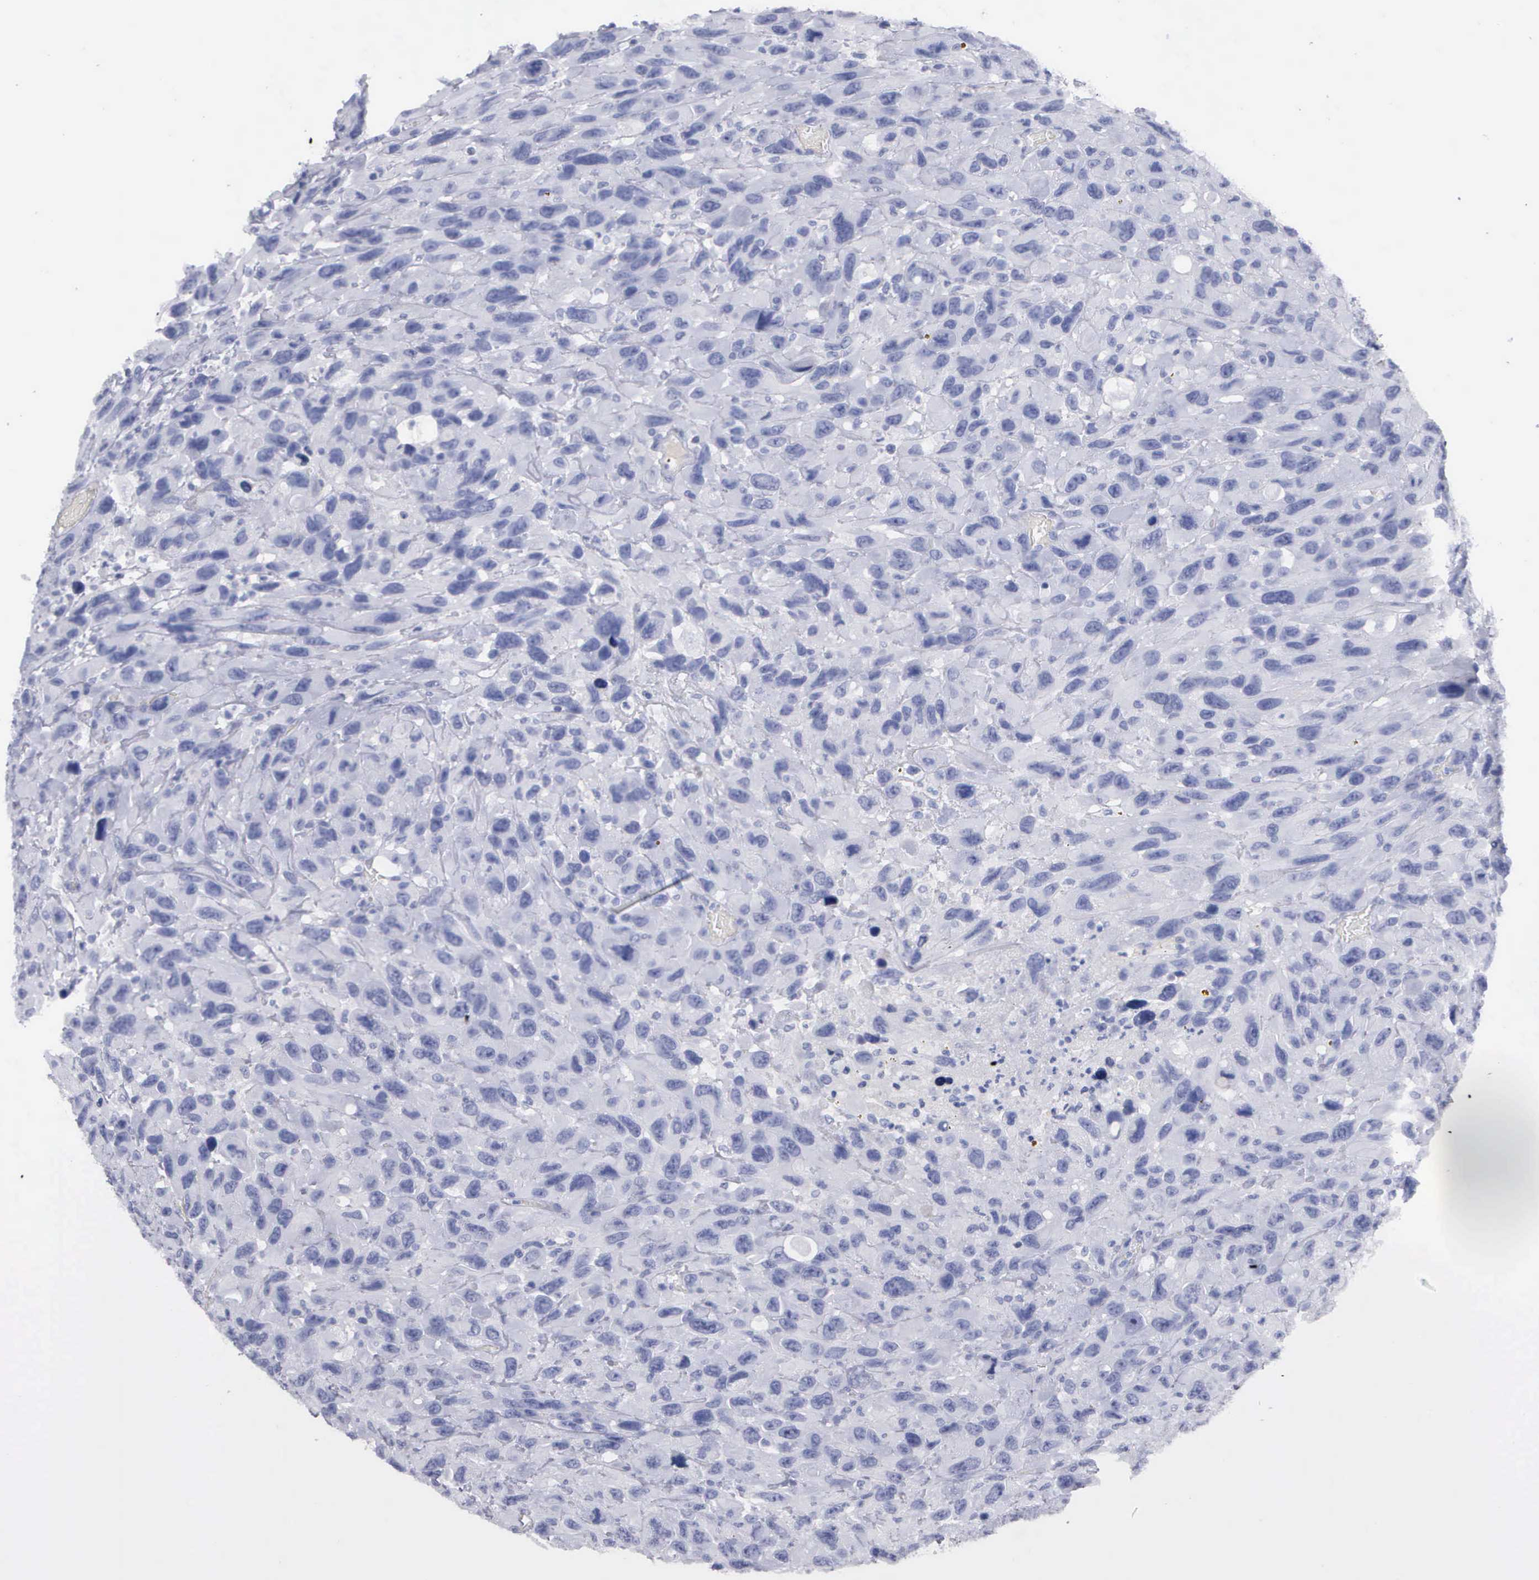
{"staining": {"intensity": "negative", "quantity": "none", "location": "none"}, "tissue": "renal cancer", "cell_type": "Tumor cells", "image_type": "cancer", "snomed": [{"axis": "morphology", "description": "Adenocarcinoma, NOS"}, {"axis": "topography", "description": "Kidney"}], "caption": "Renal cancer (adenocarcinoma) was stained to show a protein in brown. There is no significant staining in tumor cells.", "gene": "CYP19A1", "patient": {"sex": "male", "age": 79}}